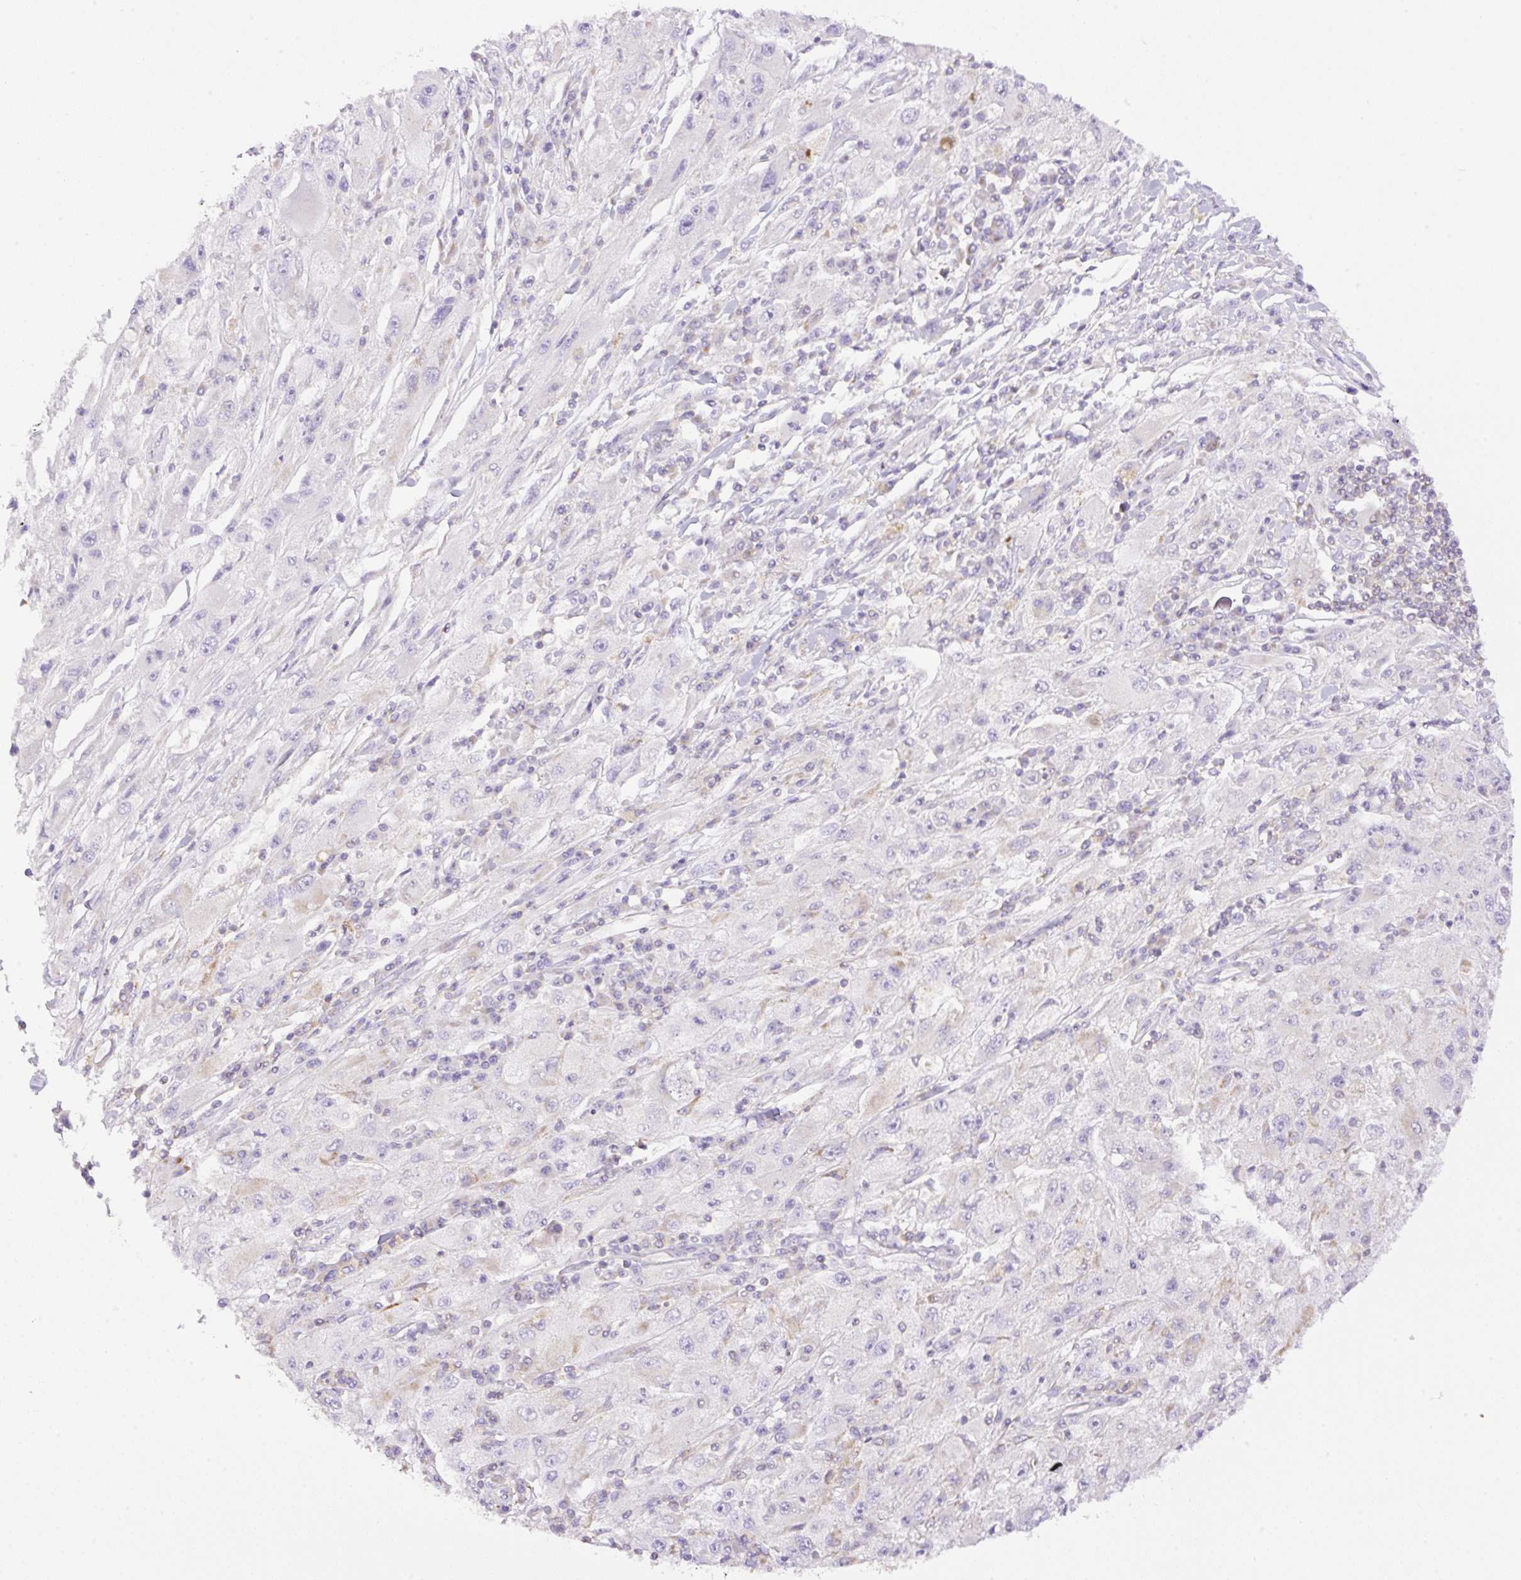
{"staining": {"intensity": "negative", "quantity": "none", "location": "none"}, "tissue": "melanoma", "cell_type": "Tumor cells", "image_type": "cancer", "snomed": [{"axis": "morphology", "description": "Malignant melanoma, Metastatic site"}, {"axis": "topography", "description": "Skin"}], "caption": "DAB (3,3'-diaminobenzidine) immunohistochemical staining of human malignant melanoma (metastatic site) reveals no significant positivity in tumor cells.", "gene": "NF1", "patient": {"sex": "male", "age": 53}}